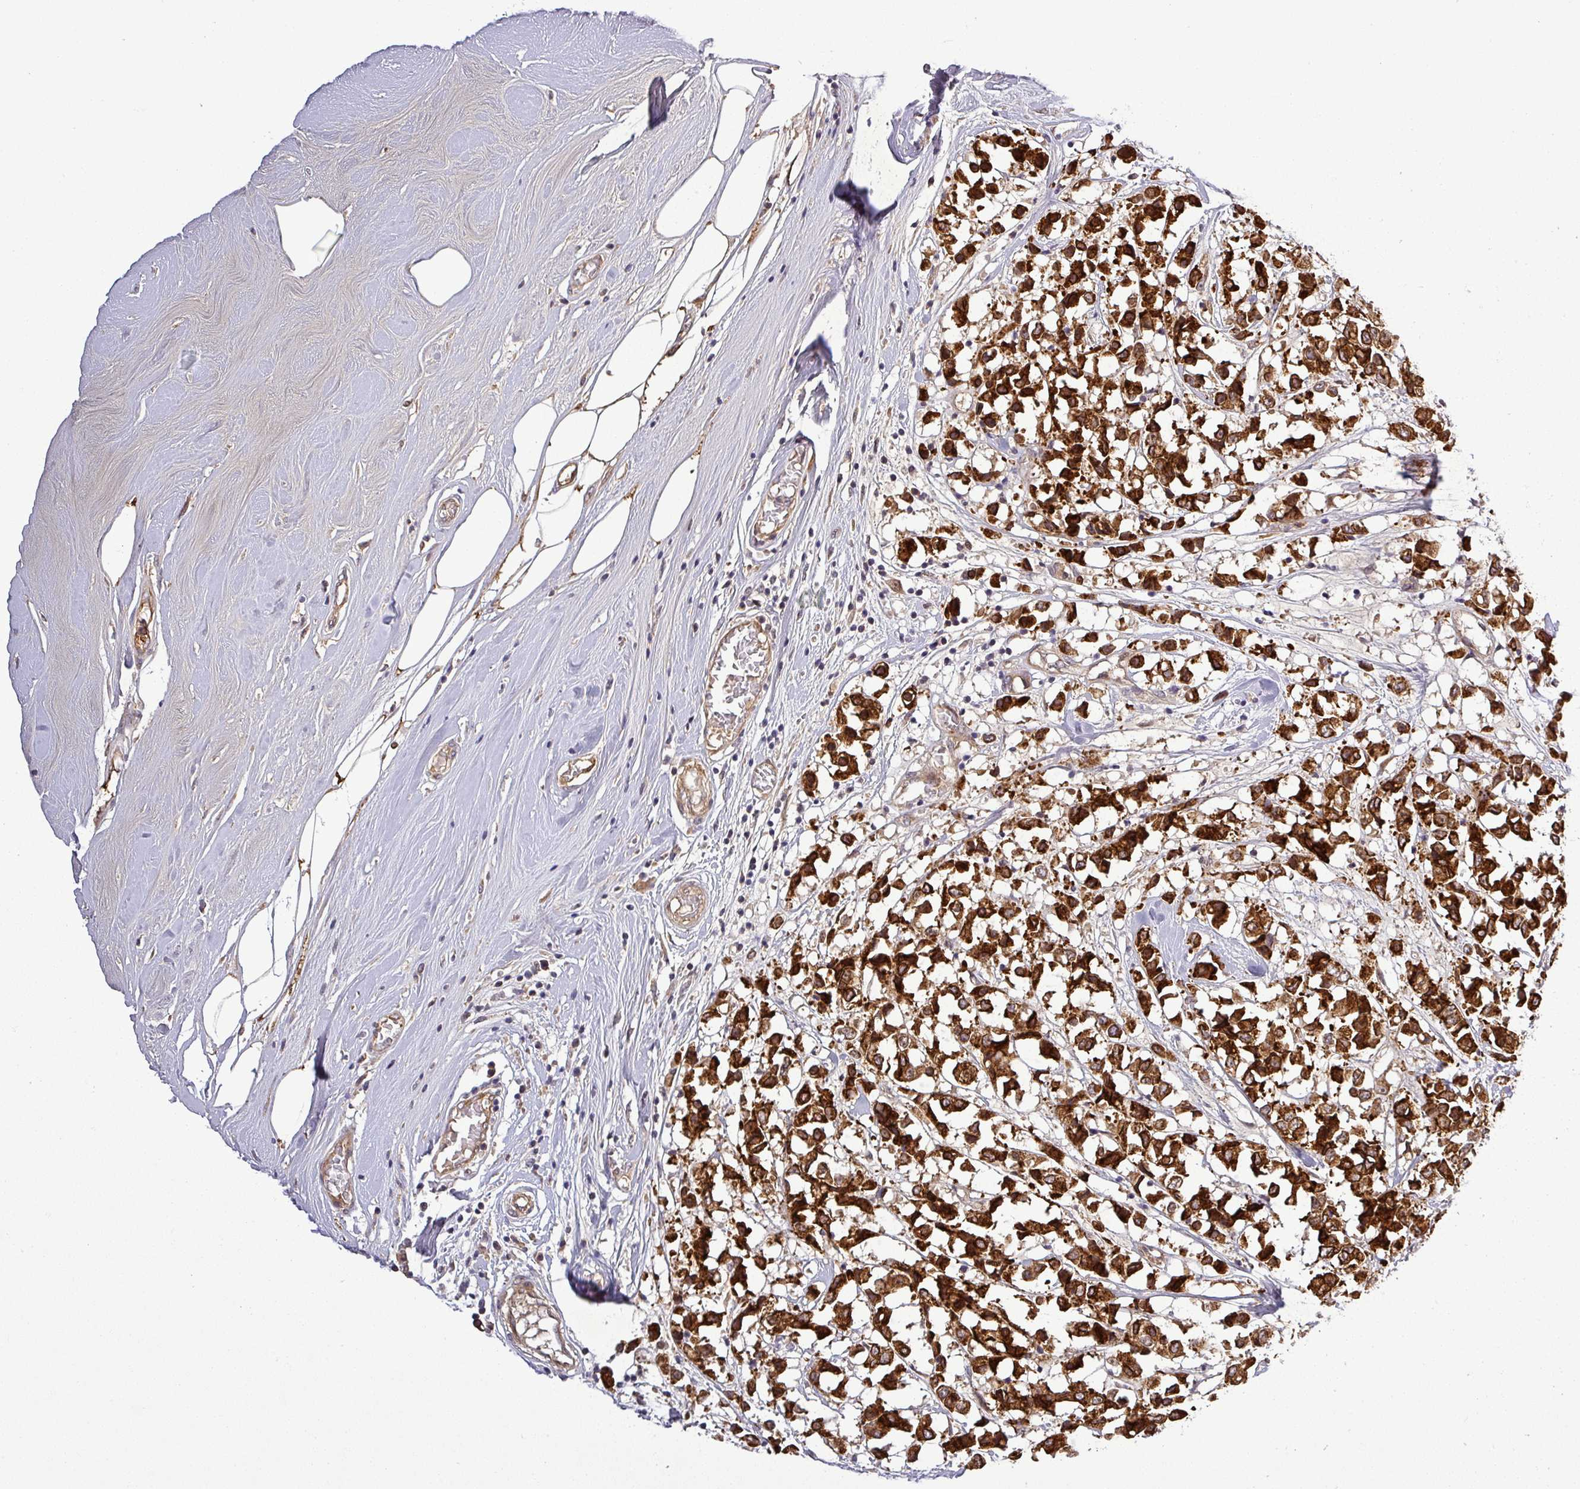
{"staining": {"intensity": "strong", "quantity": ">75%", "location": "cytoplasmic/membranous"}, "tissue": "breast cancer", "cell_type": "Tumor cells", "image_type": "cancer", "snomed": [{"axis": "morphology", "description": "Duct carcinoma"}, {"axis": "topography", "description": "Breast"}], "caption": "Protein expression analysis of human breast cancer (invasive ductal carcinoma) reveals strong cytoplasmic/membranous expression in approximately >75% of tumor cells. The staining was performed using DAB (3,3'-diaminobenzidine), with brown indicating positive protein expression. Nuclei are stained blue with hematoxylin.", "gene": "PCDH1", "patient": {"sex": "female", "age": 61}}